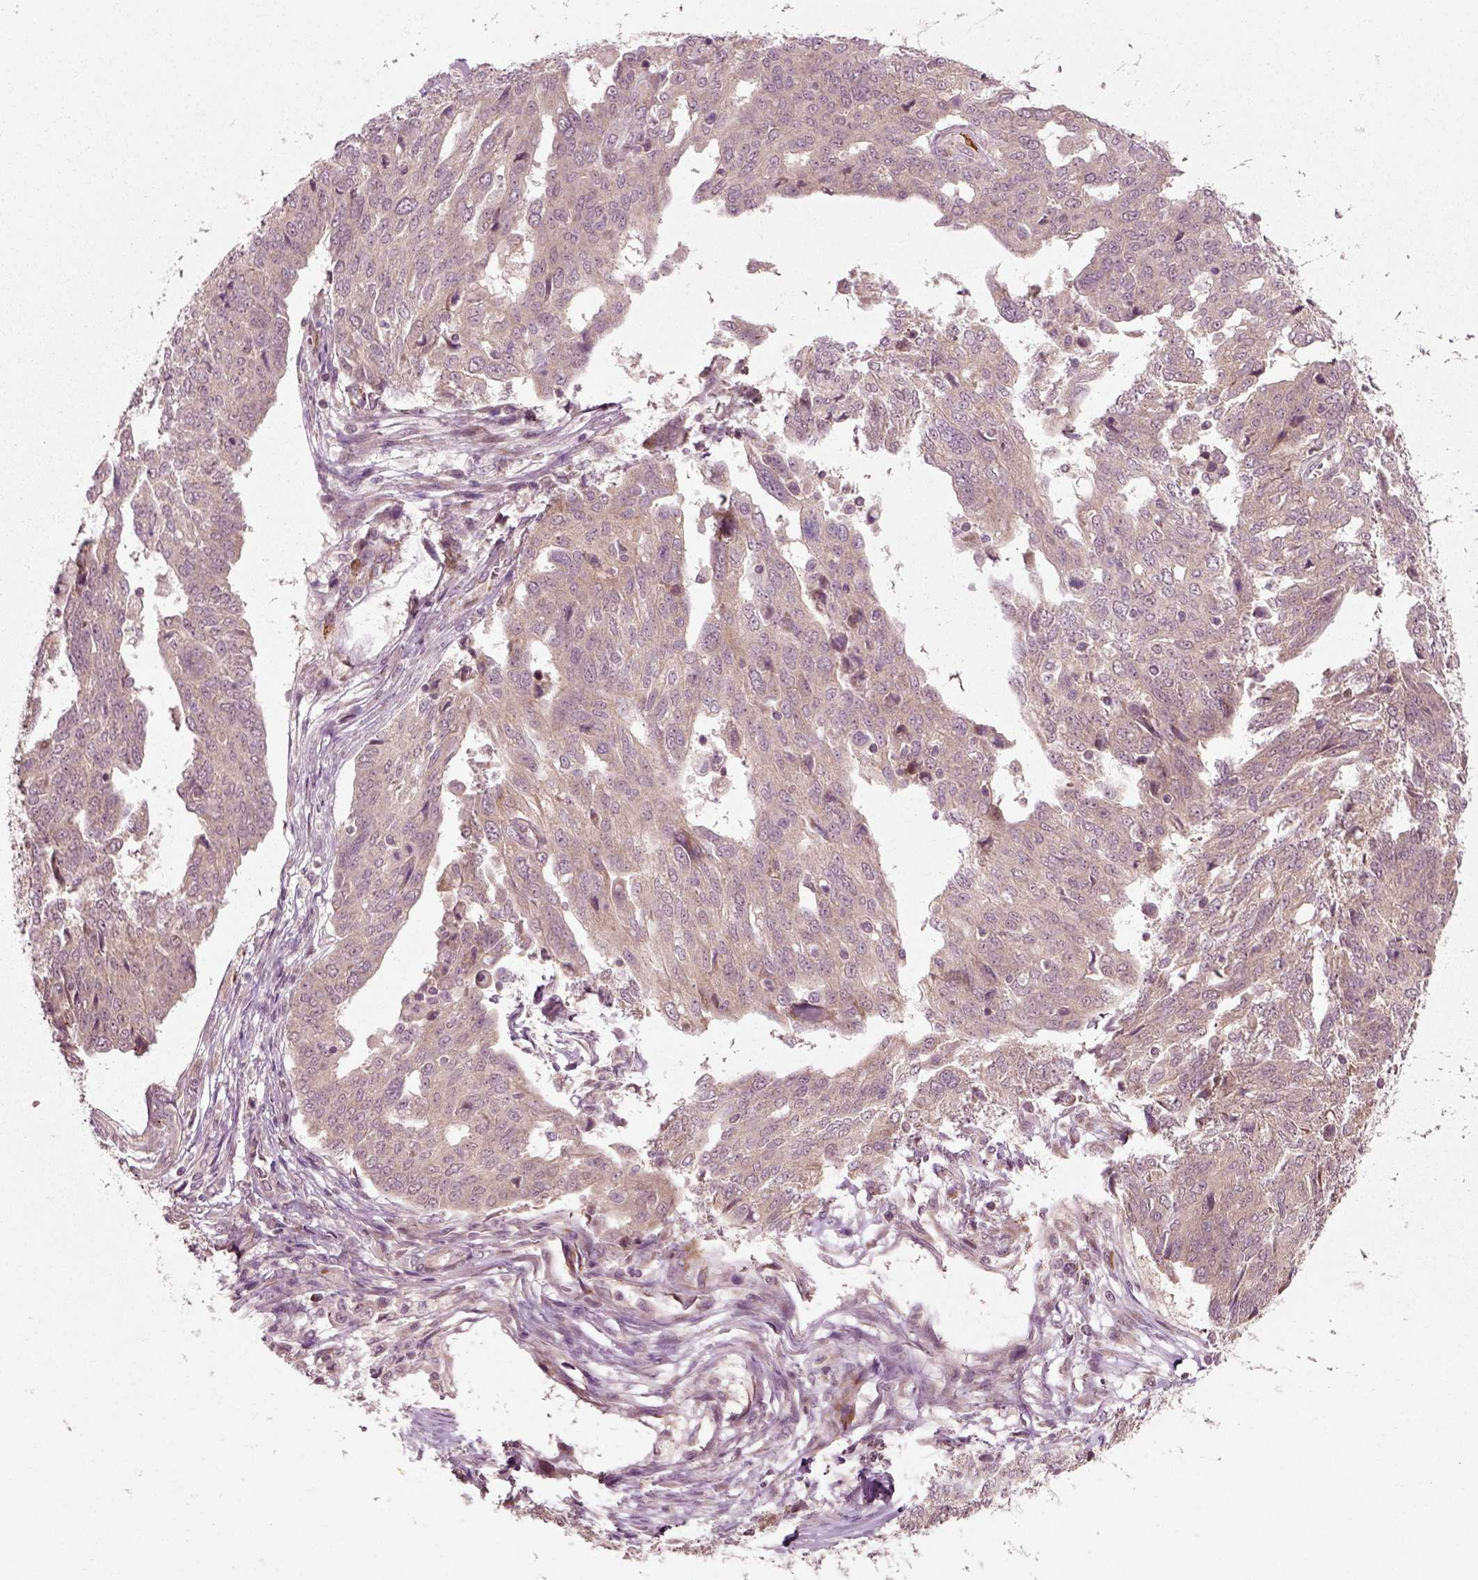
{"staining": {"intensity": "weak", "quantity": "<25%", "location": "cytoplasmic/membranous"}, "tissue": "ovarian cancer", "cell_type": "Tumor cells", "image_type": "cancer", "snomed": [{"axis": "morphology", "description": "Cystadenocarcinoma, serous, NOS"}, {"axis": "topography", "description": "Ovary"}], "caption": "Ovarian cancer was stained to show a protein in brown. There is no significant staining in tumor cells. (Brightfield microscopy of DAB (3,3'-diaminobenzidine) immunohistochemistry at high magnification).", "gene": "PLCD3", "patient": {"sex": "female", "age": 67}}